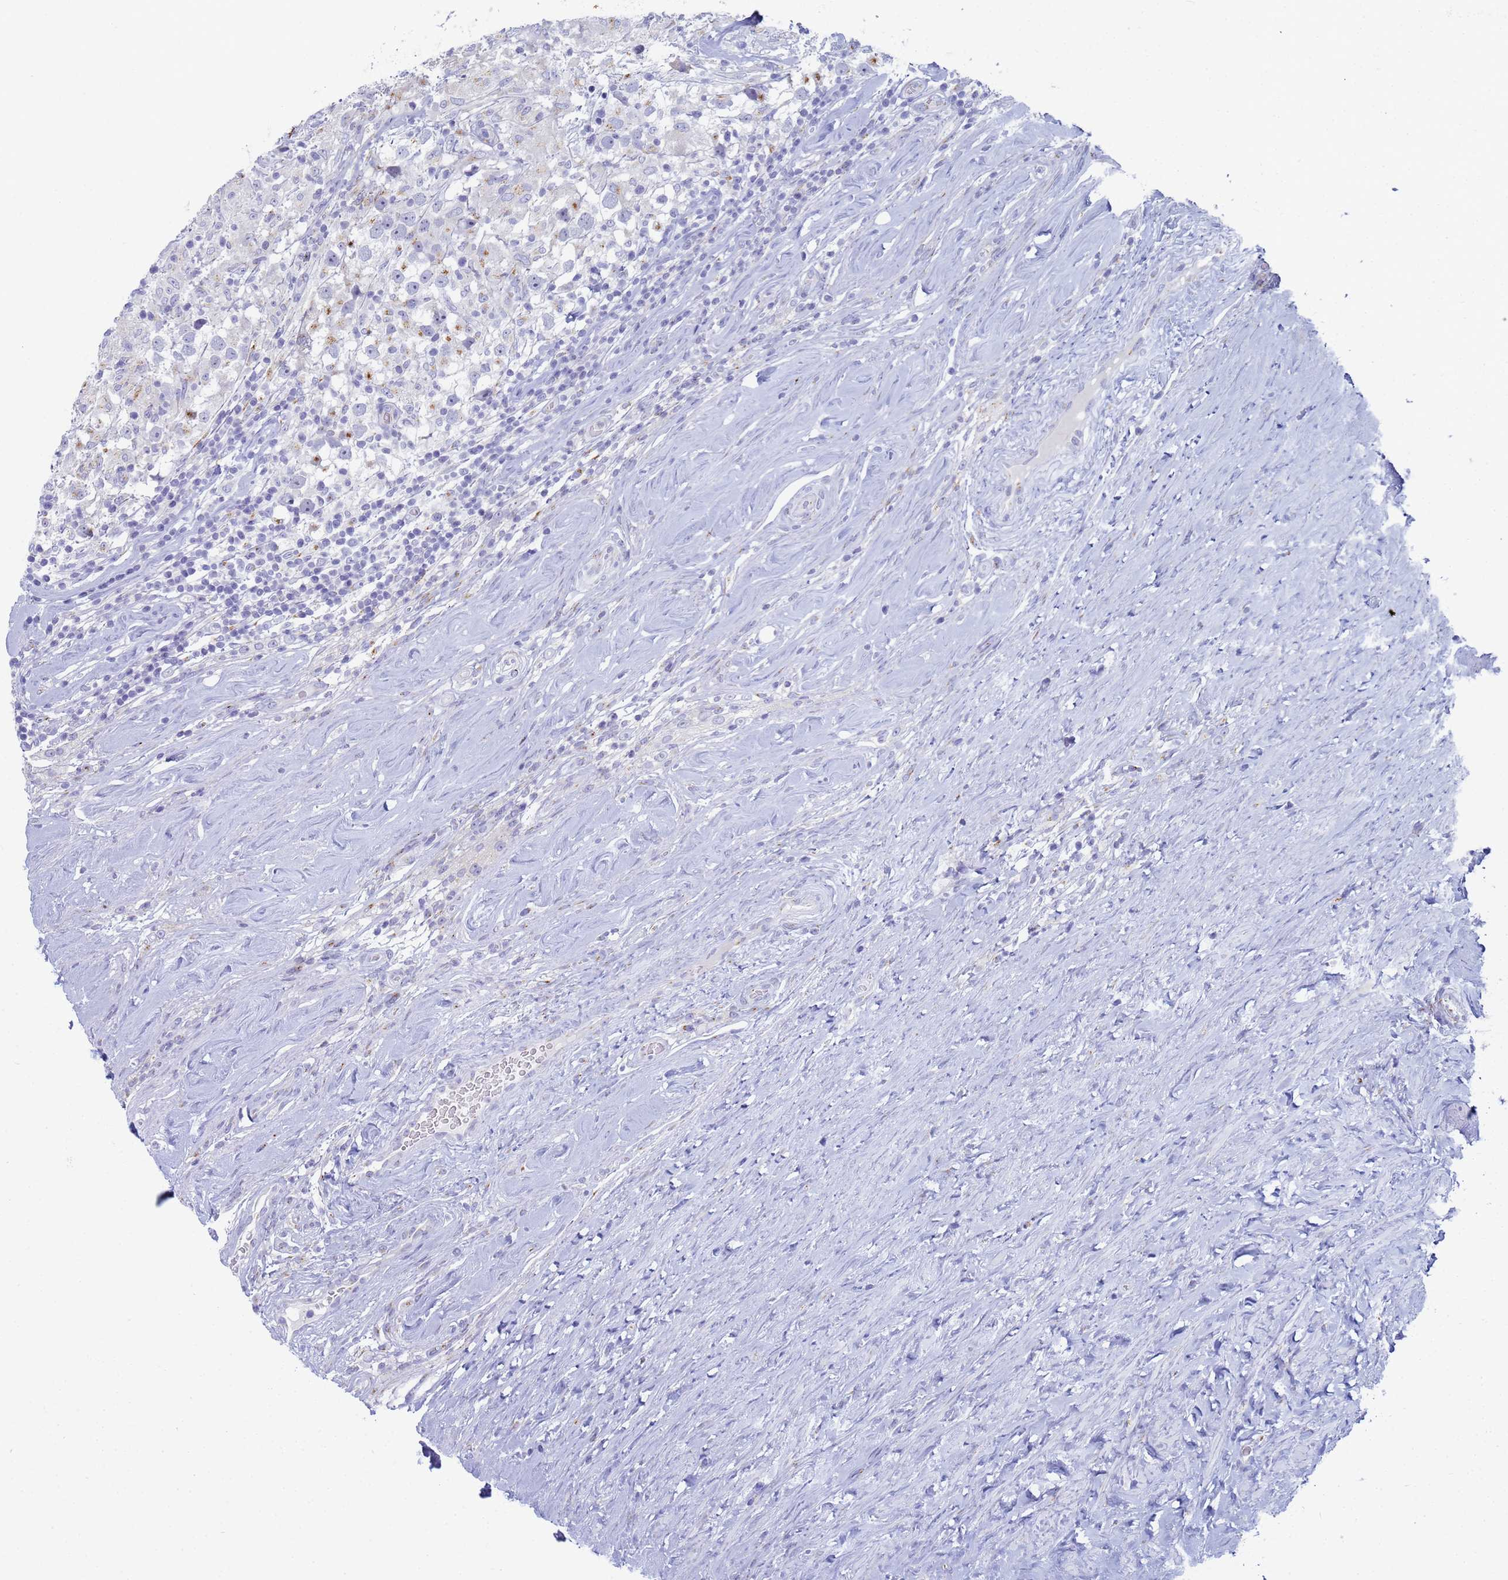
{"staining": {"intensity": "moderate", "quantity": "<25%", "location": "cytoplasmic/membranous"}, "tissue": "testis cancer", "cell_type": "Tumor cells", "image_type": "cancer", "snomed": [{"axis": "morphology", "description": "Seminoma, NOS"}, {"axis": "topography", "description": "Testis"}], "caption": "Testis cancer was stained to show a protein in brown. There is low levels of moderate cytoplasmic/membranous positivity in approximately <25% of tumor cells.", "gene": "CR1", "patient": {"sex": "male", "age": 46}}